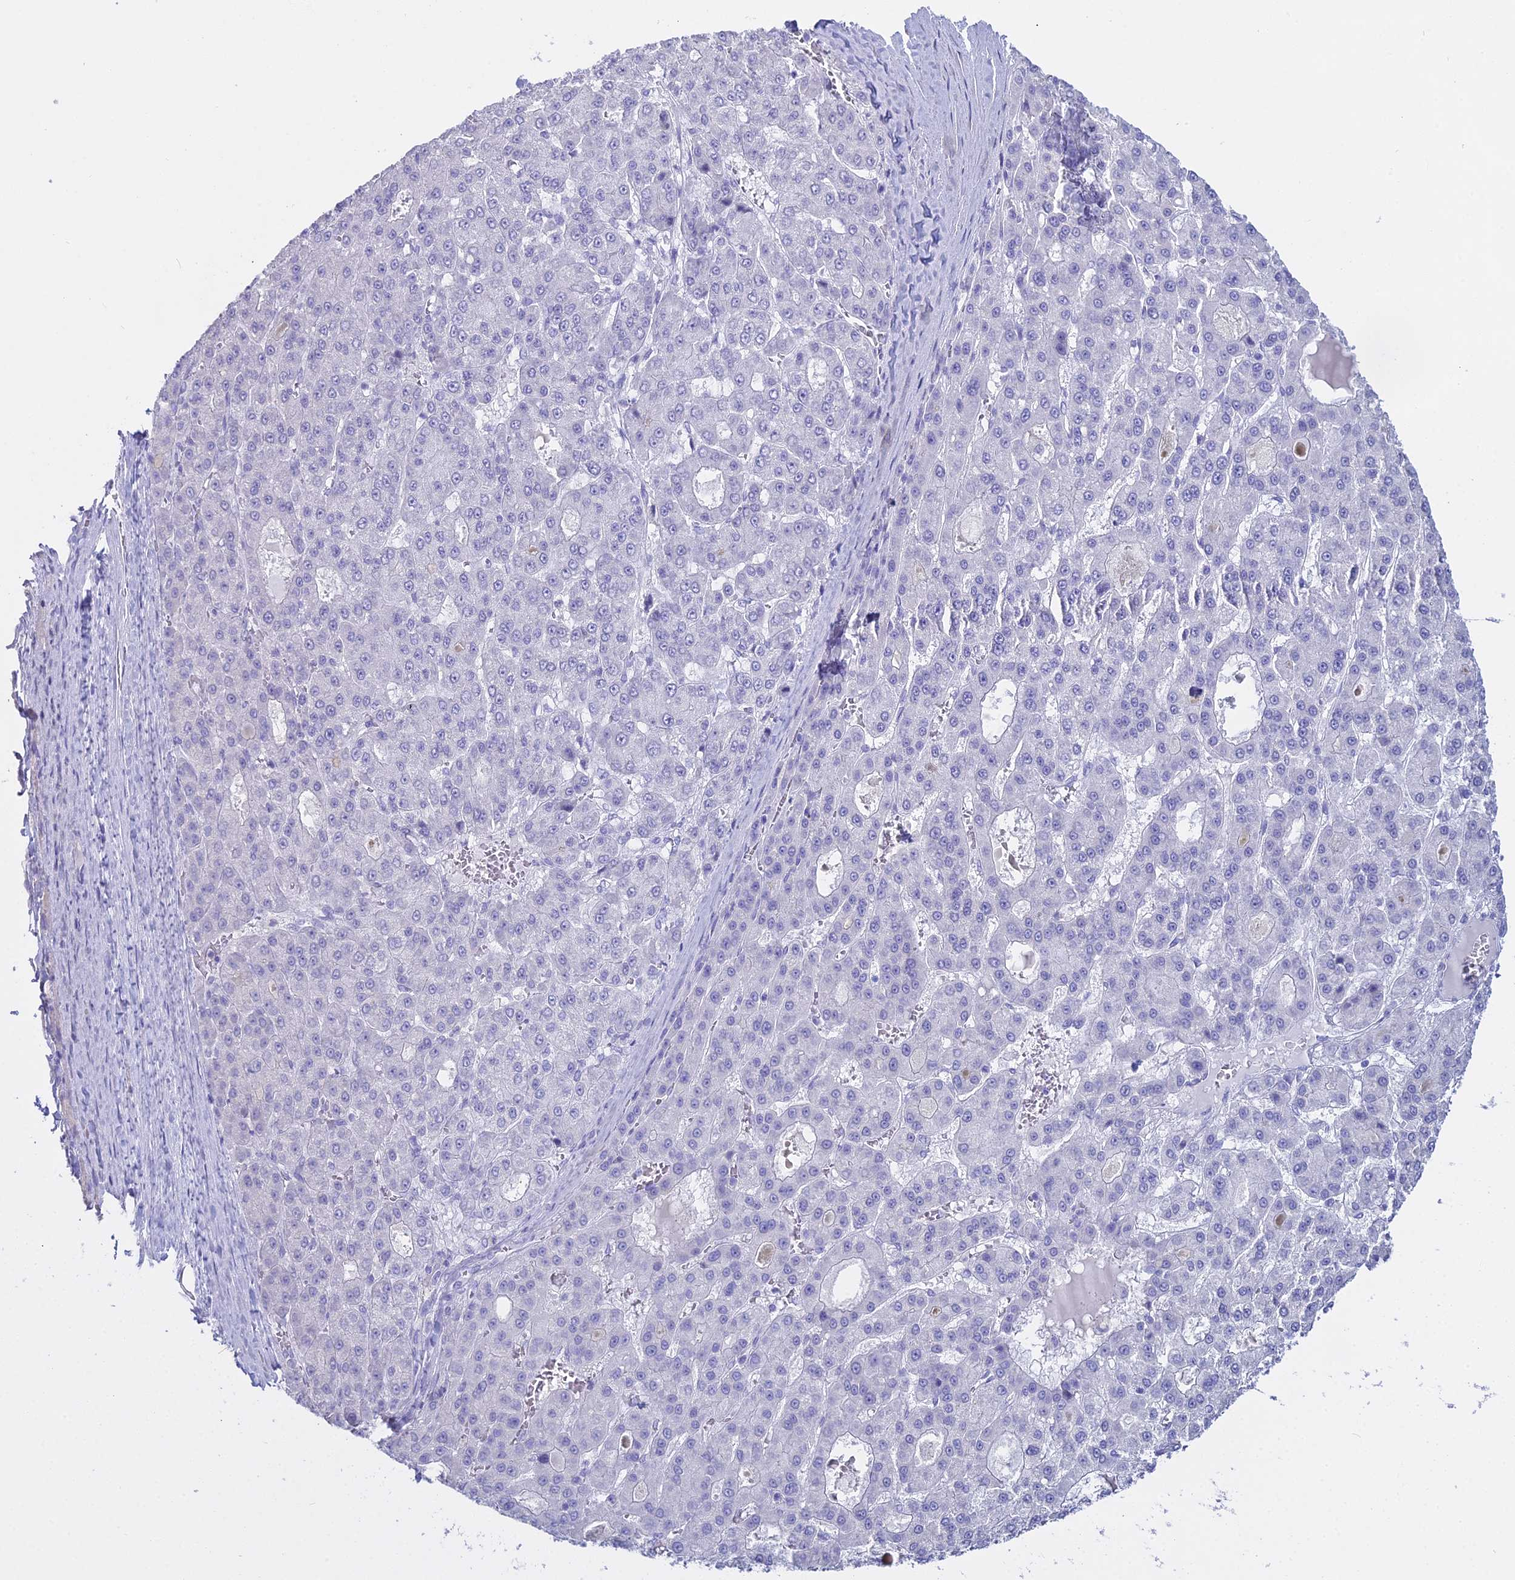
{"staining": {"intensity": "negative", "quantity": "none", "location": "none"}, "tissue": "liver cancer", "cell_type": "Tumor cells", "image_type": "cancer", "snomed": [{"axis": "morphology", "description": "Carcinoma, Hepatocellular, NOS"}, {"axis": "topography", "description": "Liver"}], "caption": "Liver hepatocellular carcinoma stained for a protein using immunohistochemistry demonstrates no expression tumor cells.", "gene": "S100A7", "patient": {"sex": "male", "age": 70}}